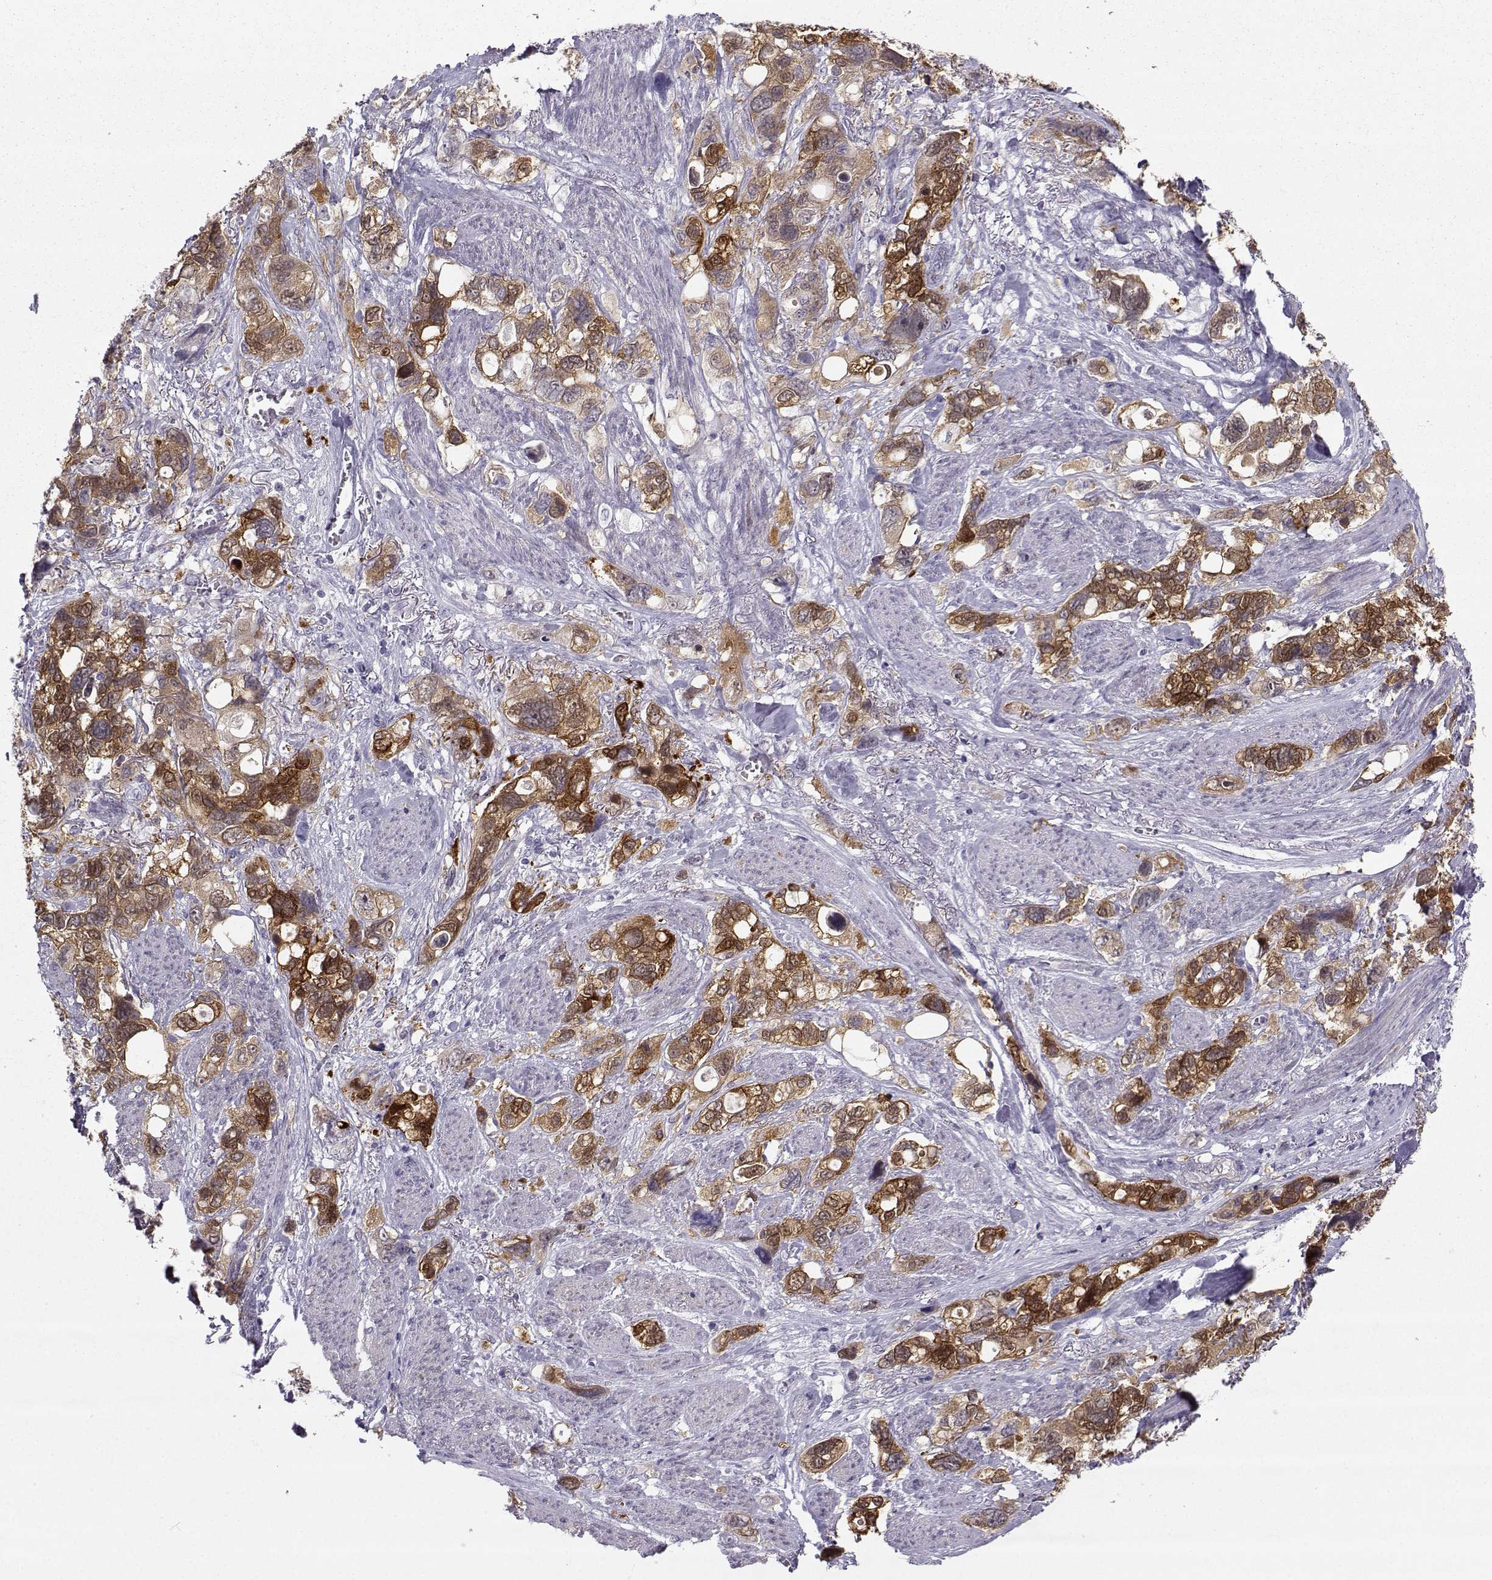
{"staining": {"intensity": "strong", "quantity": "25%-75%", "location": "cytoplasmic/membranous"}, "tissue": "stomach cancer", "cell_type": "Tumor cells", "image_type": "cancer", "snomed": [{"axis": "morphology", "description": "Adenocarcinoma, NOS"}, {"axis": "topography", "description": "Stomach, upper"}], "caption": "Immunohistochemistry (DAB) staining of stomach cancer demonstrates strong cytoplasmic/membranous protein staining in about 25%-75% of tumor cells. The staining is performed using DAB (3,3'-diaminobenzidine) brown chromogen to label protein expression. The nuclei are counter-stained blue using hematoxylin.", "gene": "NQO1", "patient": {"sex": "female", "age": 81}}